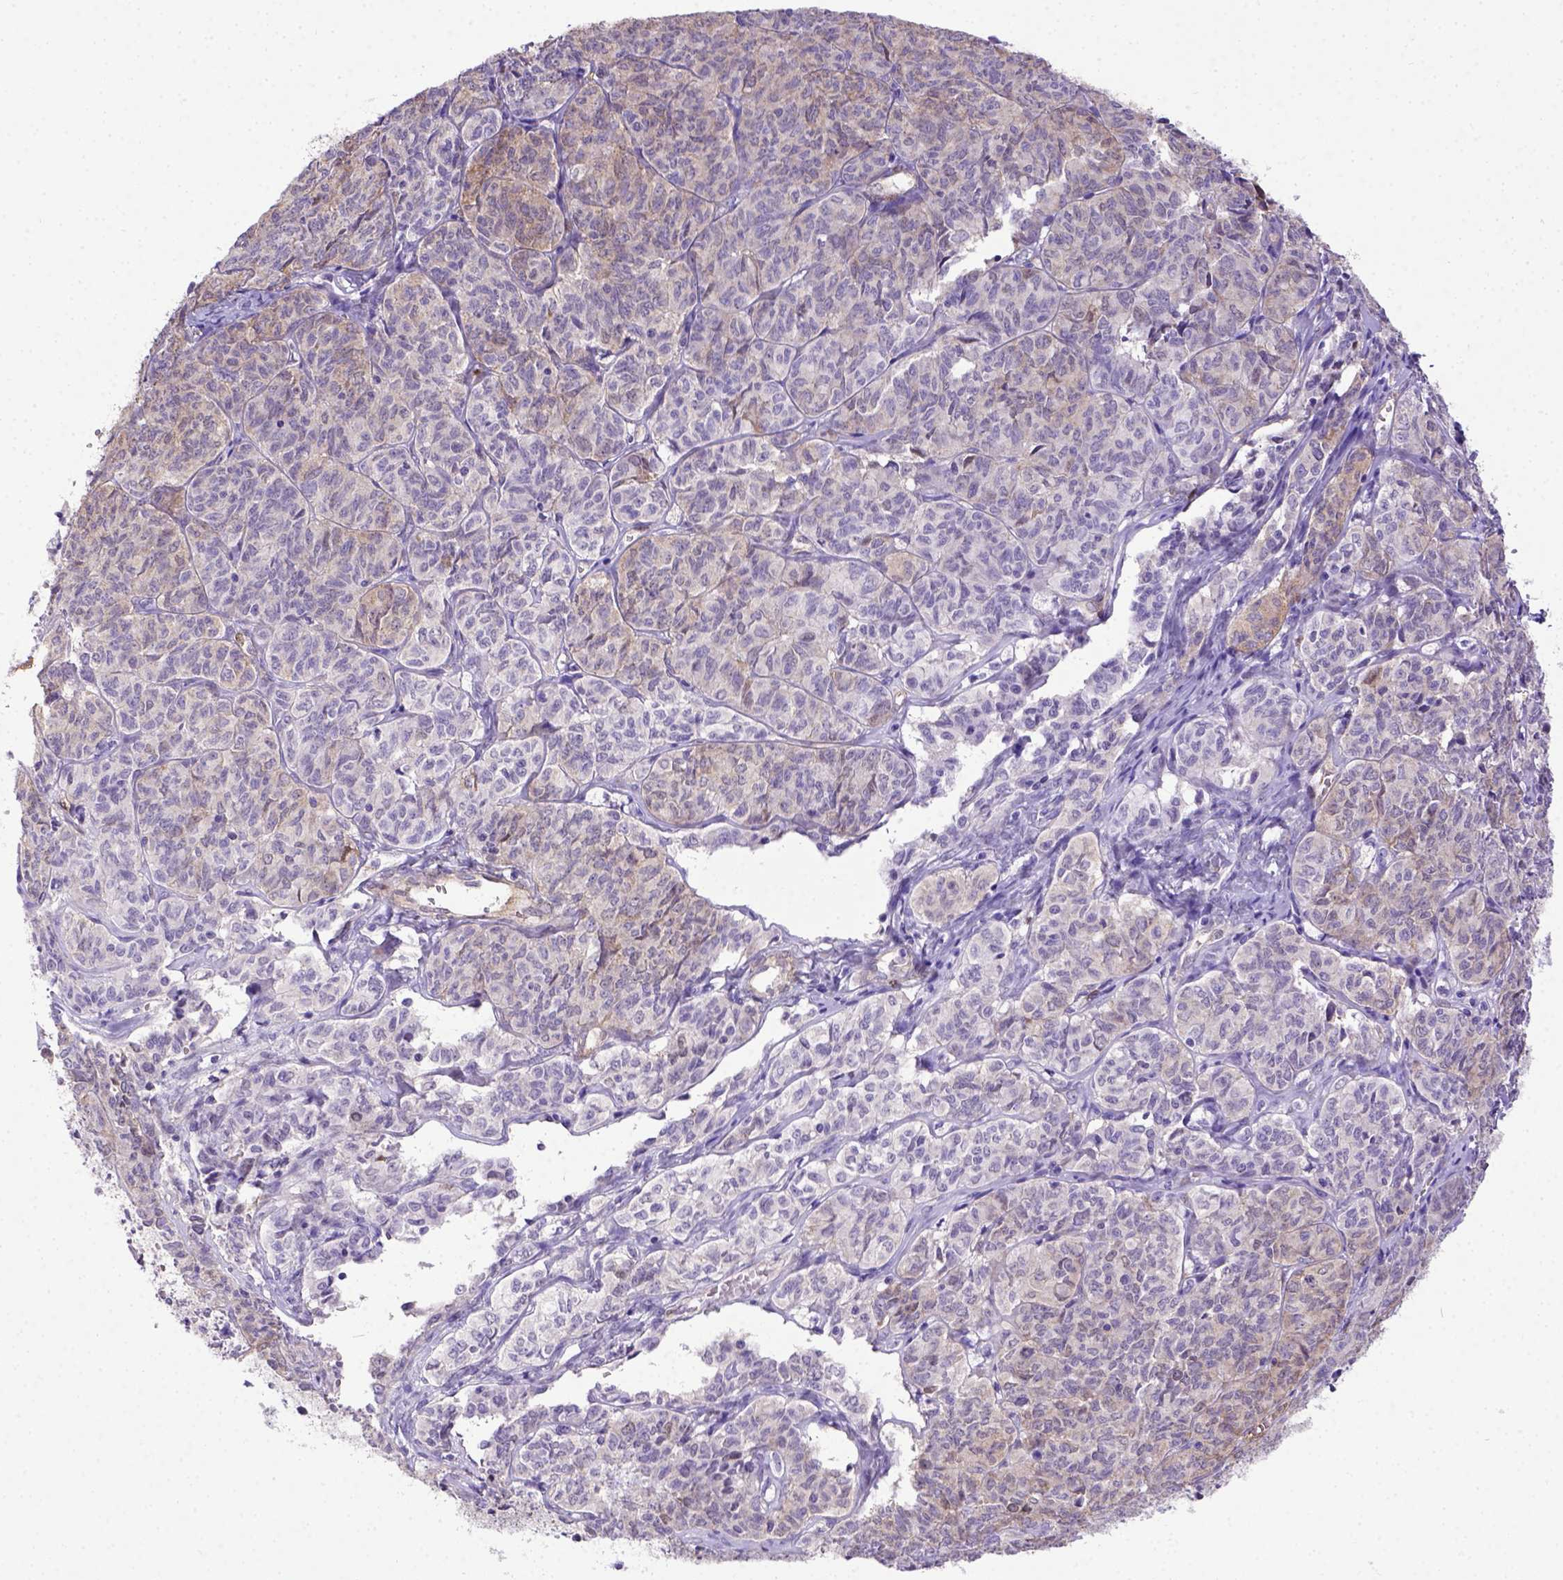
{"staining": {"intensity": "weak", "quantity": "25%-75%", "location": "cytoplasmic/membranous"}, "tissue": "ovarian cancer", "cell_type": "Tumor cells", "image_type": "cancer", "snomed": [{"axis": "morphology", "description": "Carcinoma, endometroid"}, {"axis": "topography", "description": "Ovary"}], "caption": "Protein analysis of endometroid carcinoma (ovarian) tissue demonstrates weak cytoplasmic/membranous positivity in about 25%-75% of tumor cells. The staining was performed using DAB (3,3'-diaminobenzidine) to visualize the protein expression in brown, while the nuclei were stained in blue with hematoxylin (Magnification: 20x).", "gene": "BTN1A1", "patient": {"sex": "female", "age": 80}}